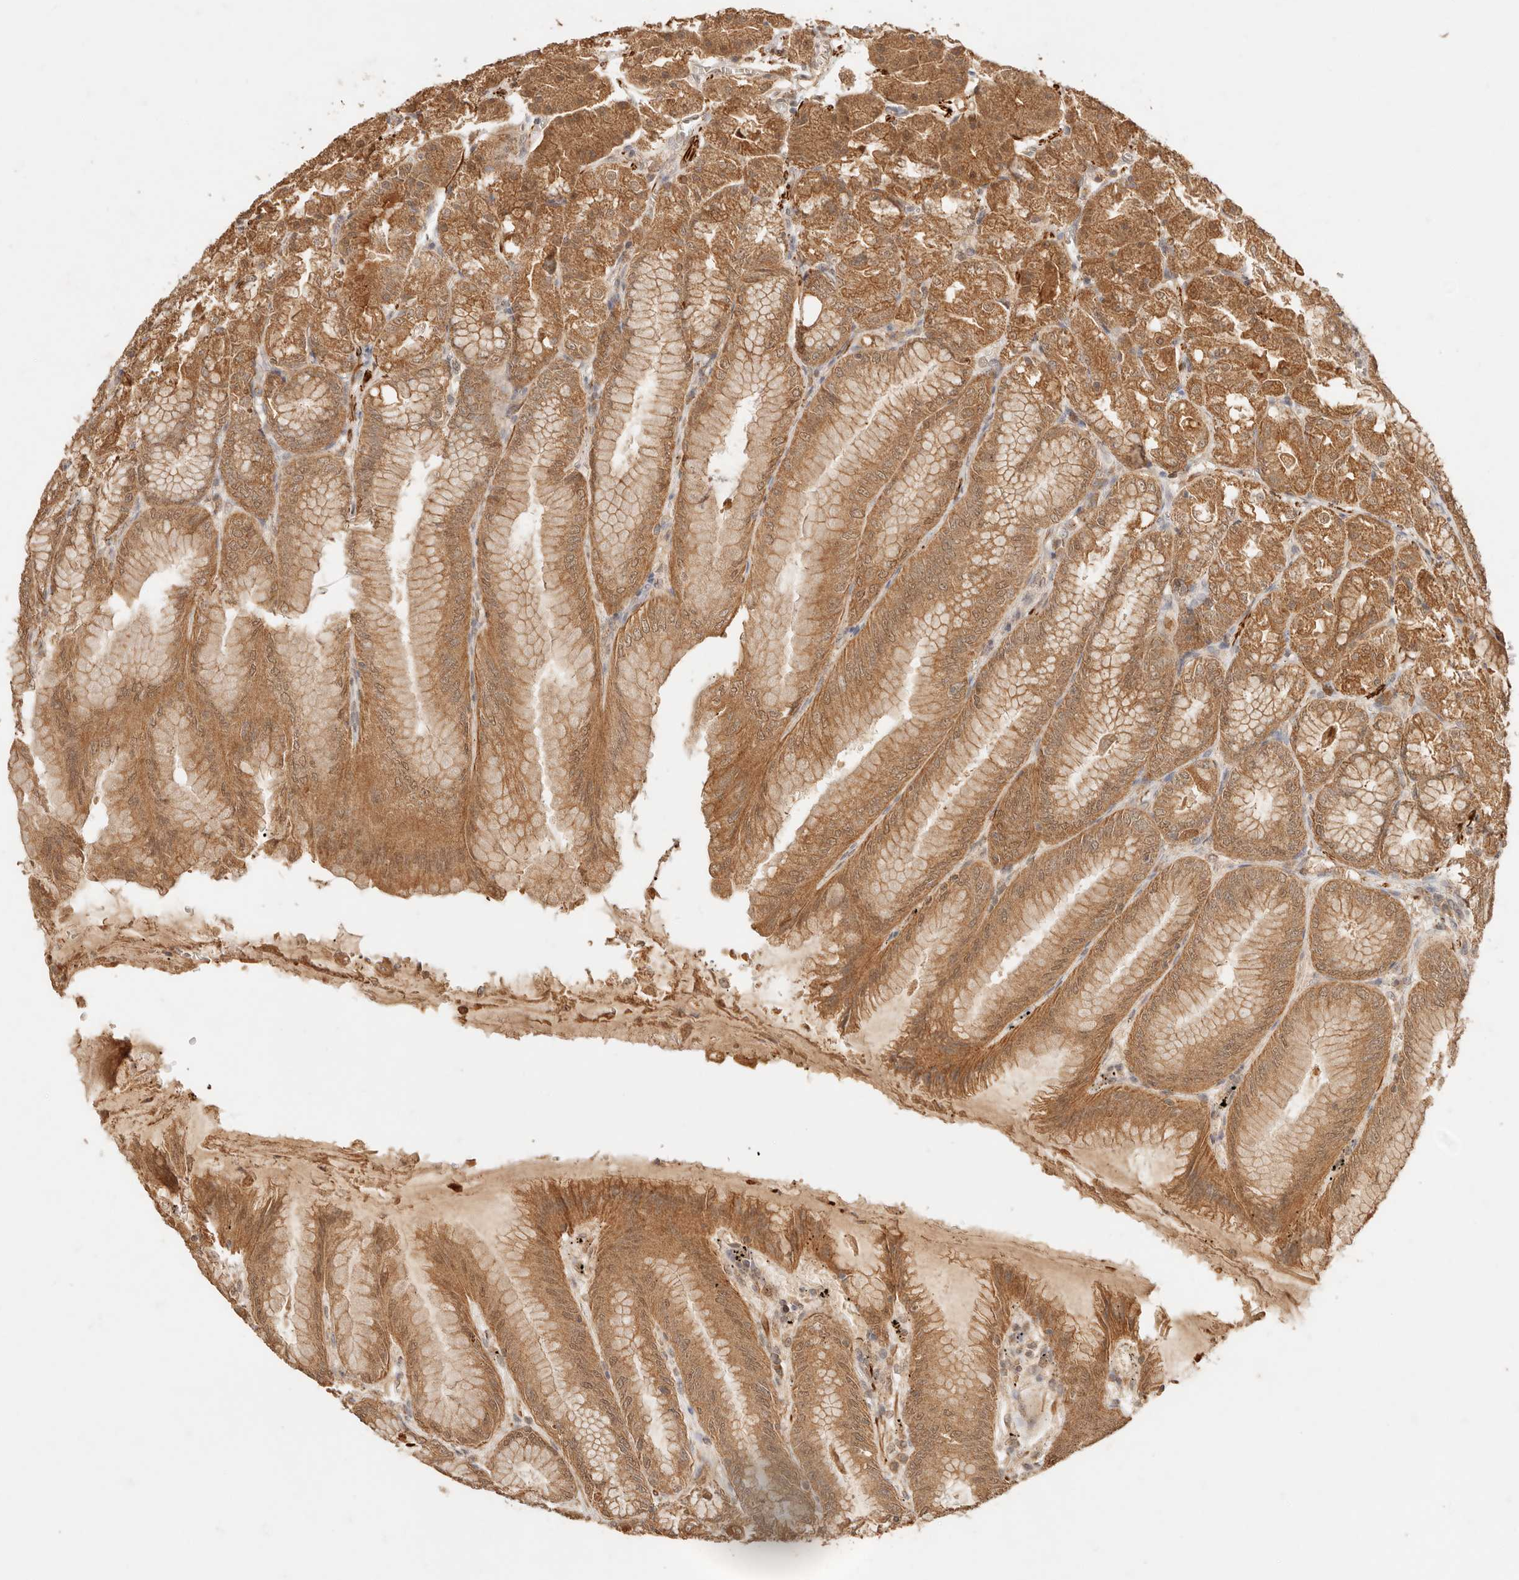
{"staining": {"intensity": "moderate", "quantity": ">75%", "location": "cytoplasmic/membranous,nuclear"}, "tissue": "stomach", "cell_type": "Glandular cells", "image_type": "normal", "snomed": [{"axis": "morphology", "description": "Normal tissue, NOS"}, {"axis": "topography", "description": "Stomach, lower"}], "caption": "This histopathology image displays immunohistochemistry staining of normal stomach, with medium moderate cytoplasmic/membranous,nuclear positivity in about >75% of glandular cells.", "gene": "TRIM11", "patient": {"sex": "male", "age": 71}}